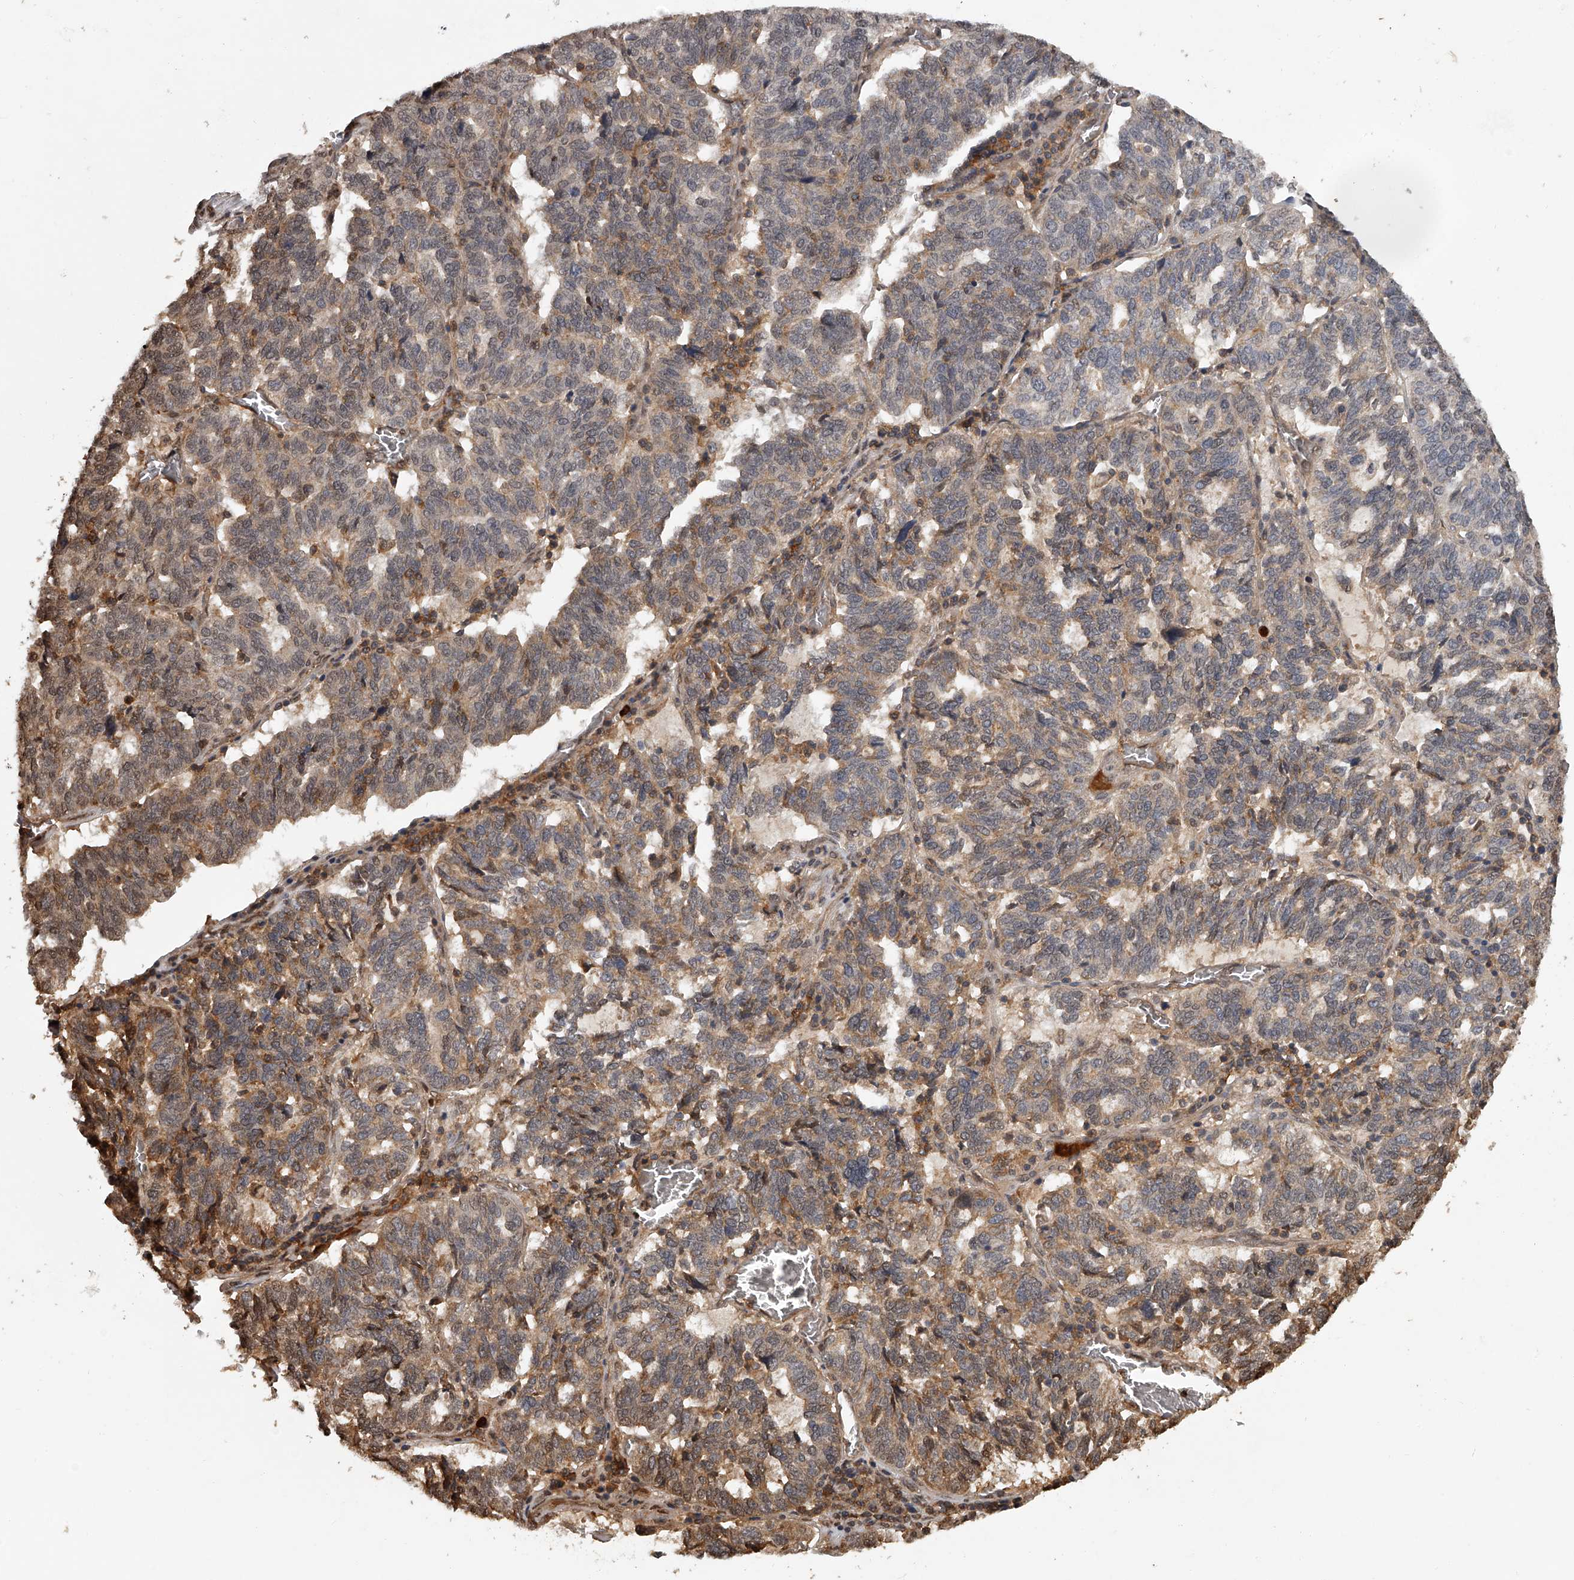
{"staining": {"intensity": "moderate", "quantity": "25%-75%", "location": "cytoplasmic/membranous"}, "tissue": "ovarian cancer", "cell_type": "Tumor cells", "image_type": "cancer", "snomed": [{"axis": "morphology", "description": "Cystadenocarcinoma, serous, NOS"}, {"axis": "topography", "description": "Ovary"}], "caption": "This histopathology image shows IHC staining of serous cystadenocarcinoma (ovarian), with medium moderate cytoplasmic/membranous expression in about 25%-75% of tumor cells.", "gene": "PLEKHG1", "patient": {"sex": "female", "age": 59}}